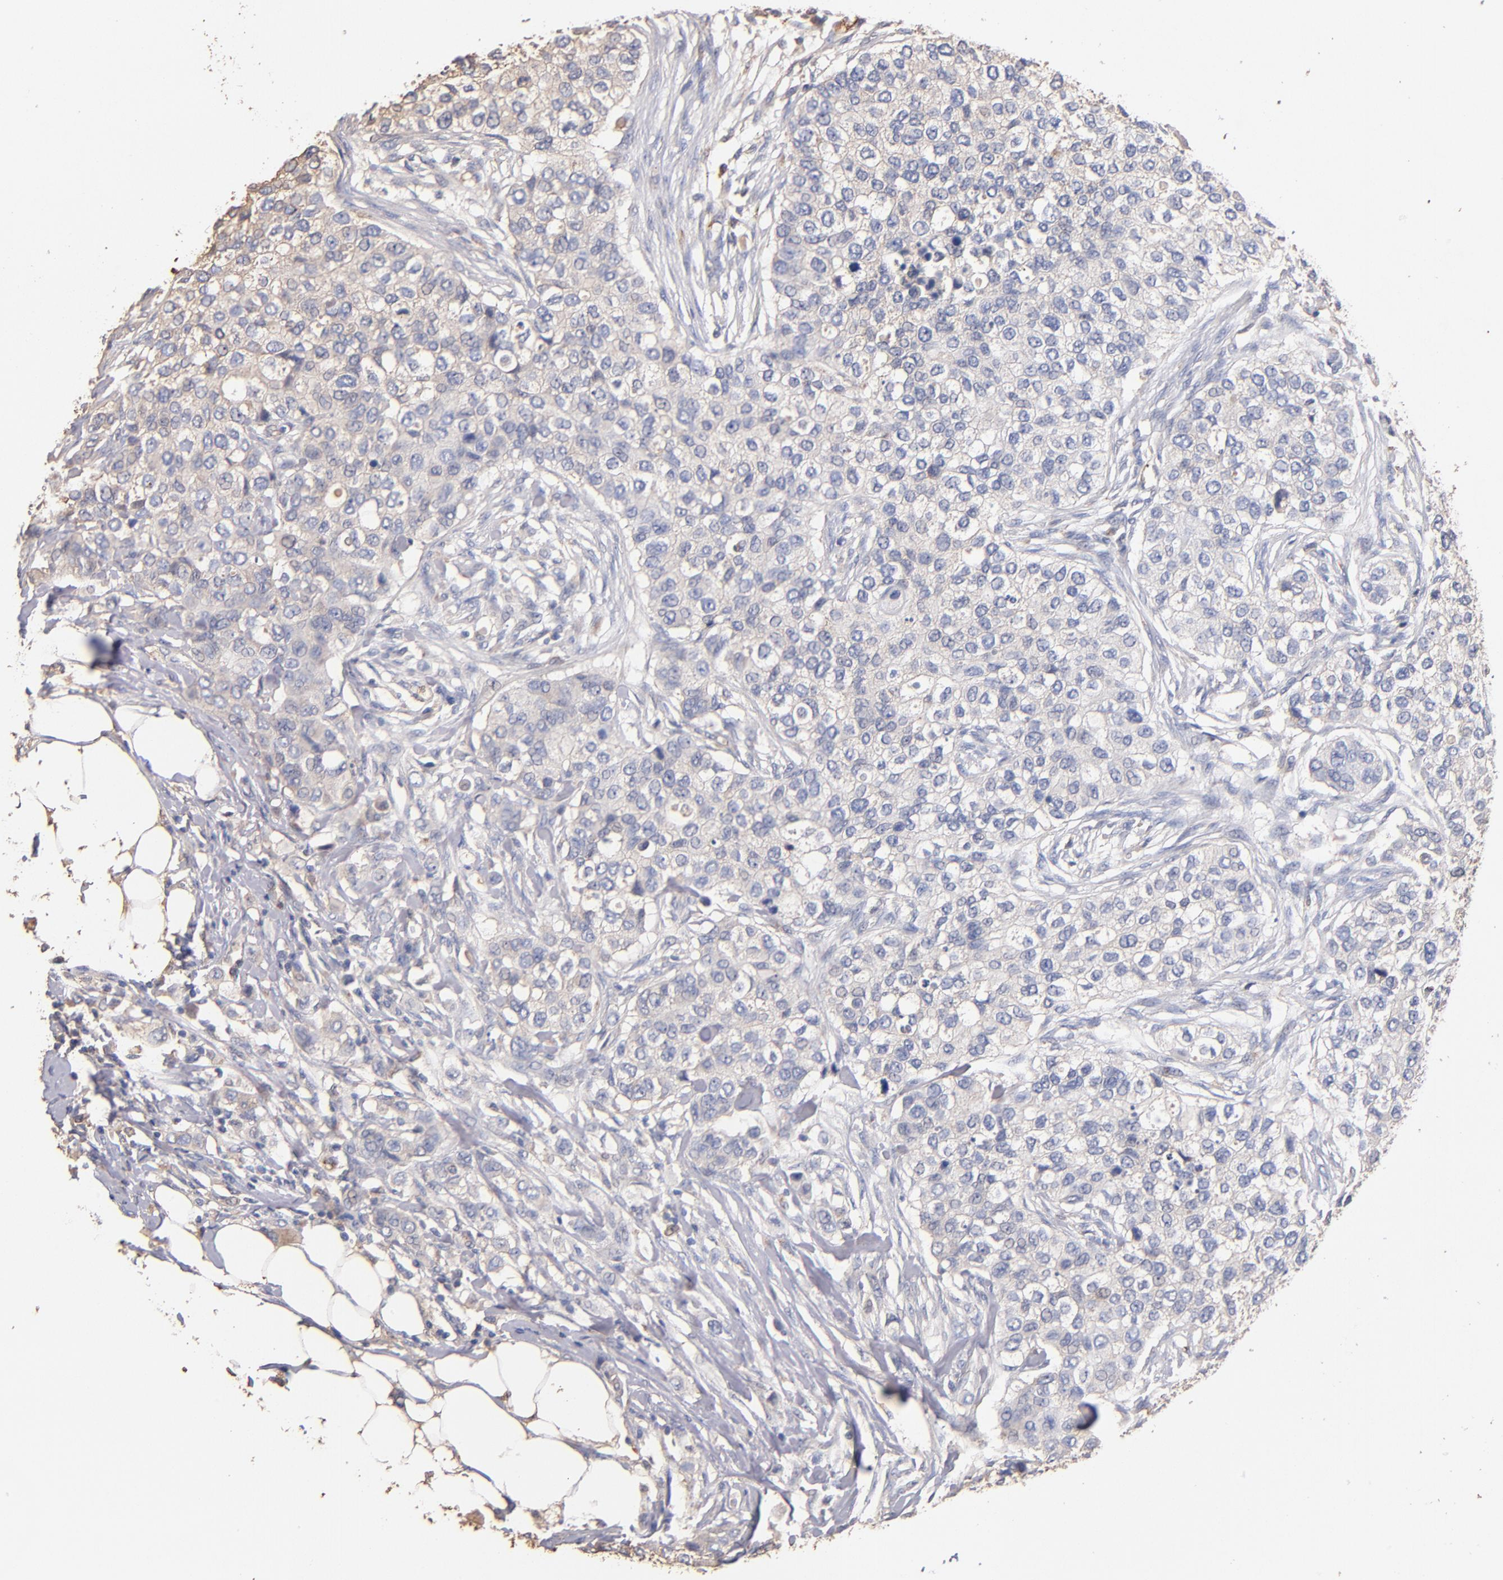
{"staining": {"intensity": "weak", "quantity": "<25%", "location": "cytoplasmic/membranous"}, "tissue": "breast cancer", "cell_type": "Tumor cells", "image_type": "cancer", "snomed": [{"axis": "morphology", "description": "Normal tissue, NOS"}, {"axis": "morphology", "description": "Duct carcinoma"}, {"axis": "topography", "description": "Breast"}], "caption": "Immunohistochemistry (IHC) image of breast cancer stained for a protein (brown), which shows no staining in tumor cells. (Immunohistochemistry, brightfield microscopy, high magnification).", "gene": "RO60", "patient": {"sex": "female", "age": 49}}